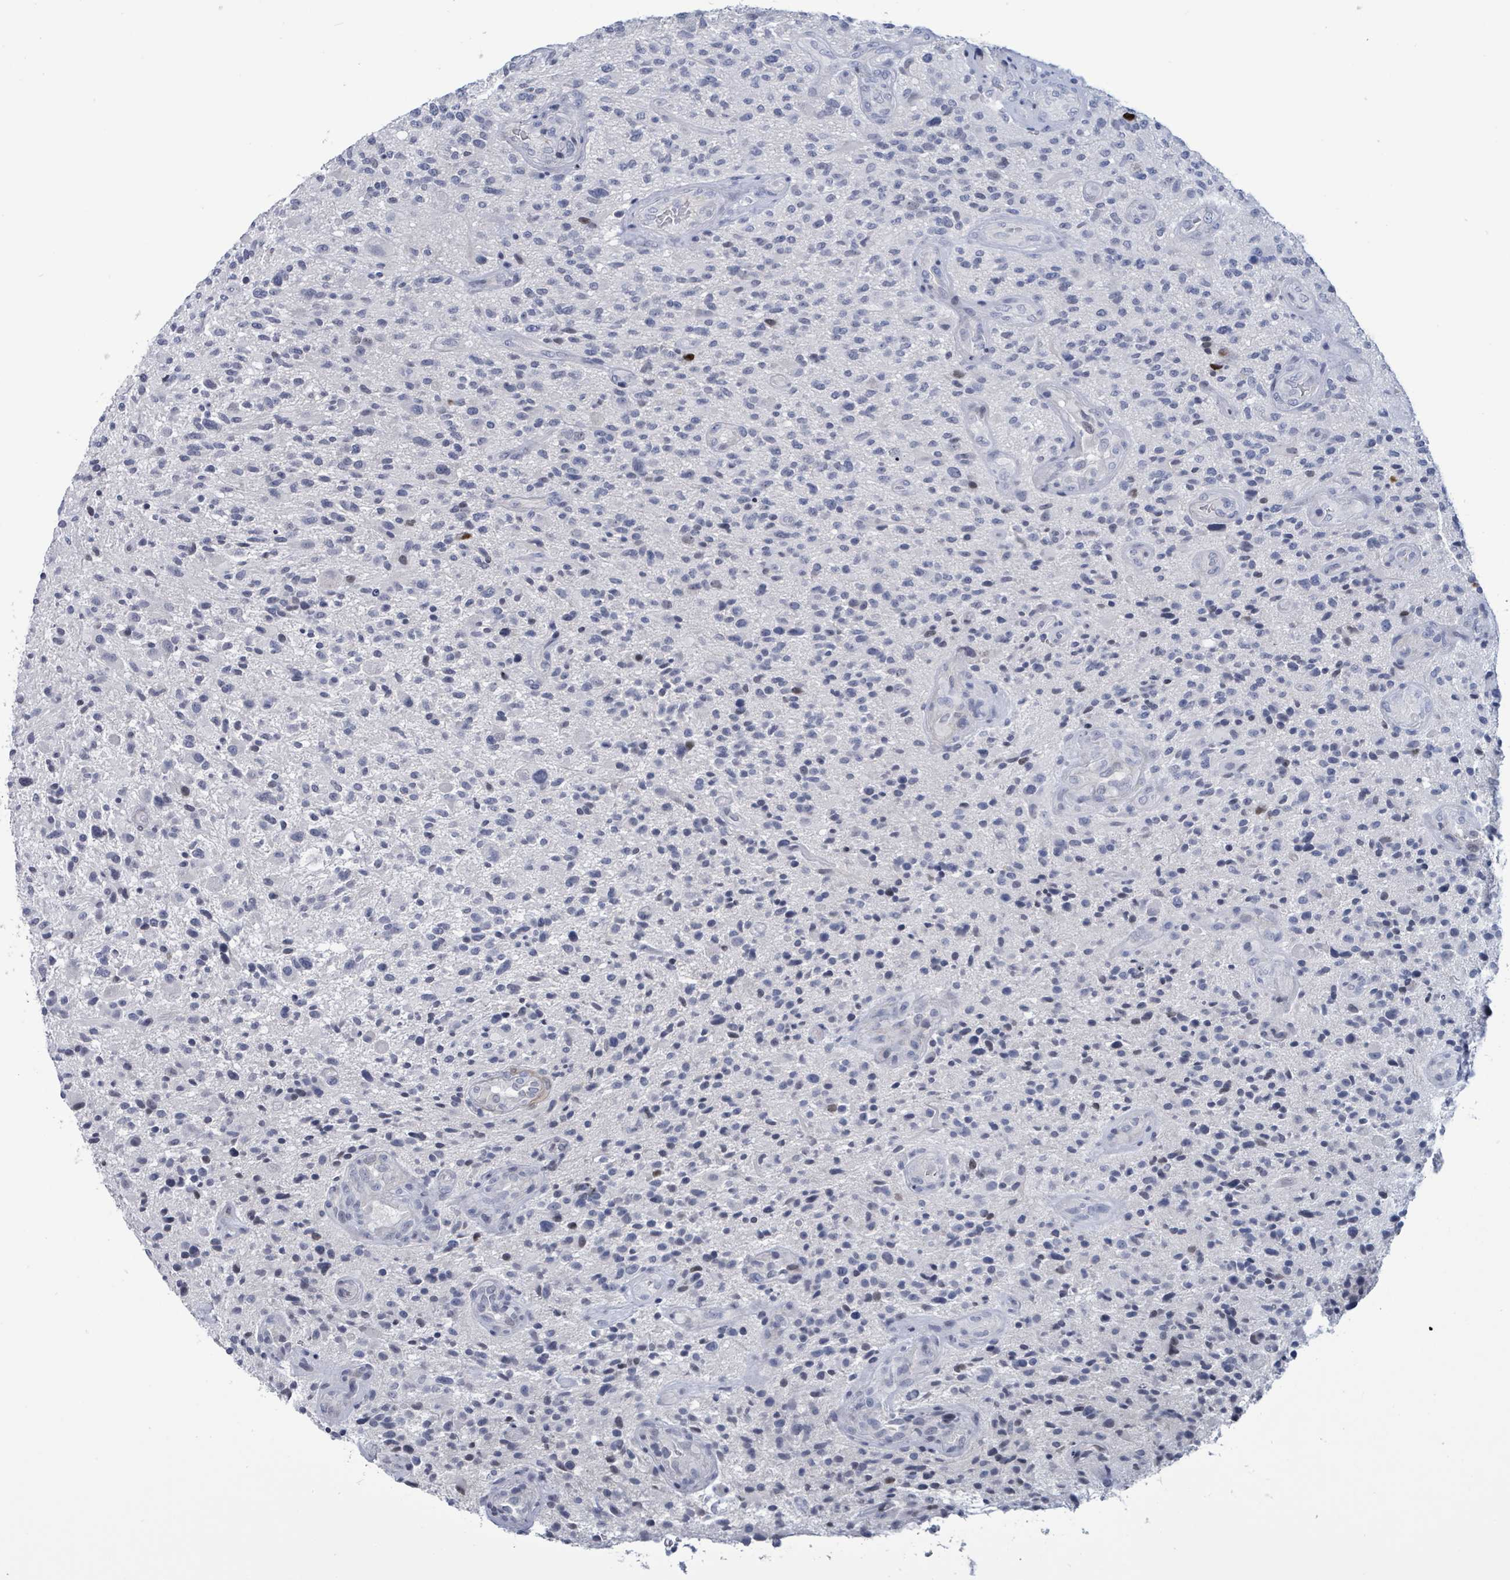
{"staining": {"intensity": "negative", "quantity": "none", "location": "none"}, "tissue": "glioma", "cell_type": "Tumor cells", "image_type": "cancer", "snomed": [{"axis": "morphology", "description": "Glioma, malignant, High grade"}, {"axis": "topography", "description": "Brain"}], "caption": "Photomicrograph shows no protein staining in tumor cells of malignant glioma (high-grade) tissue.", "gene": "NTN3", "patient": {"sex": "male", "age": 47}}